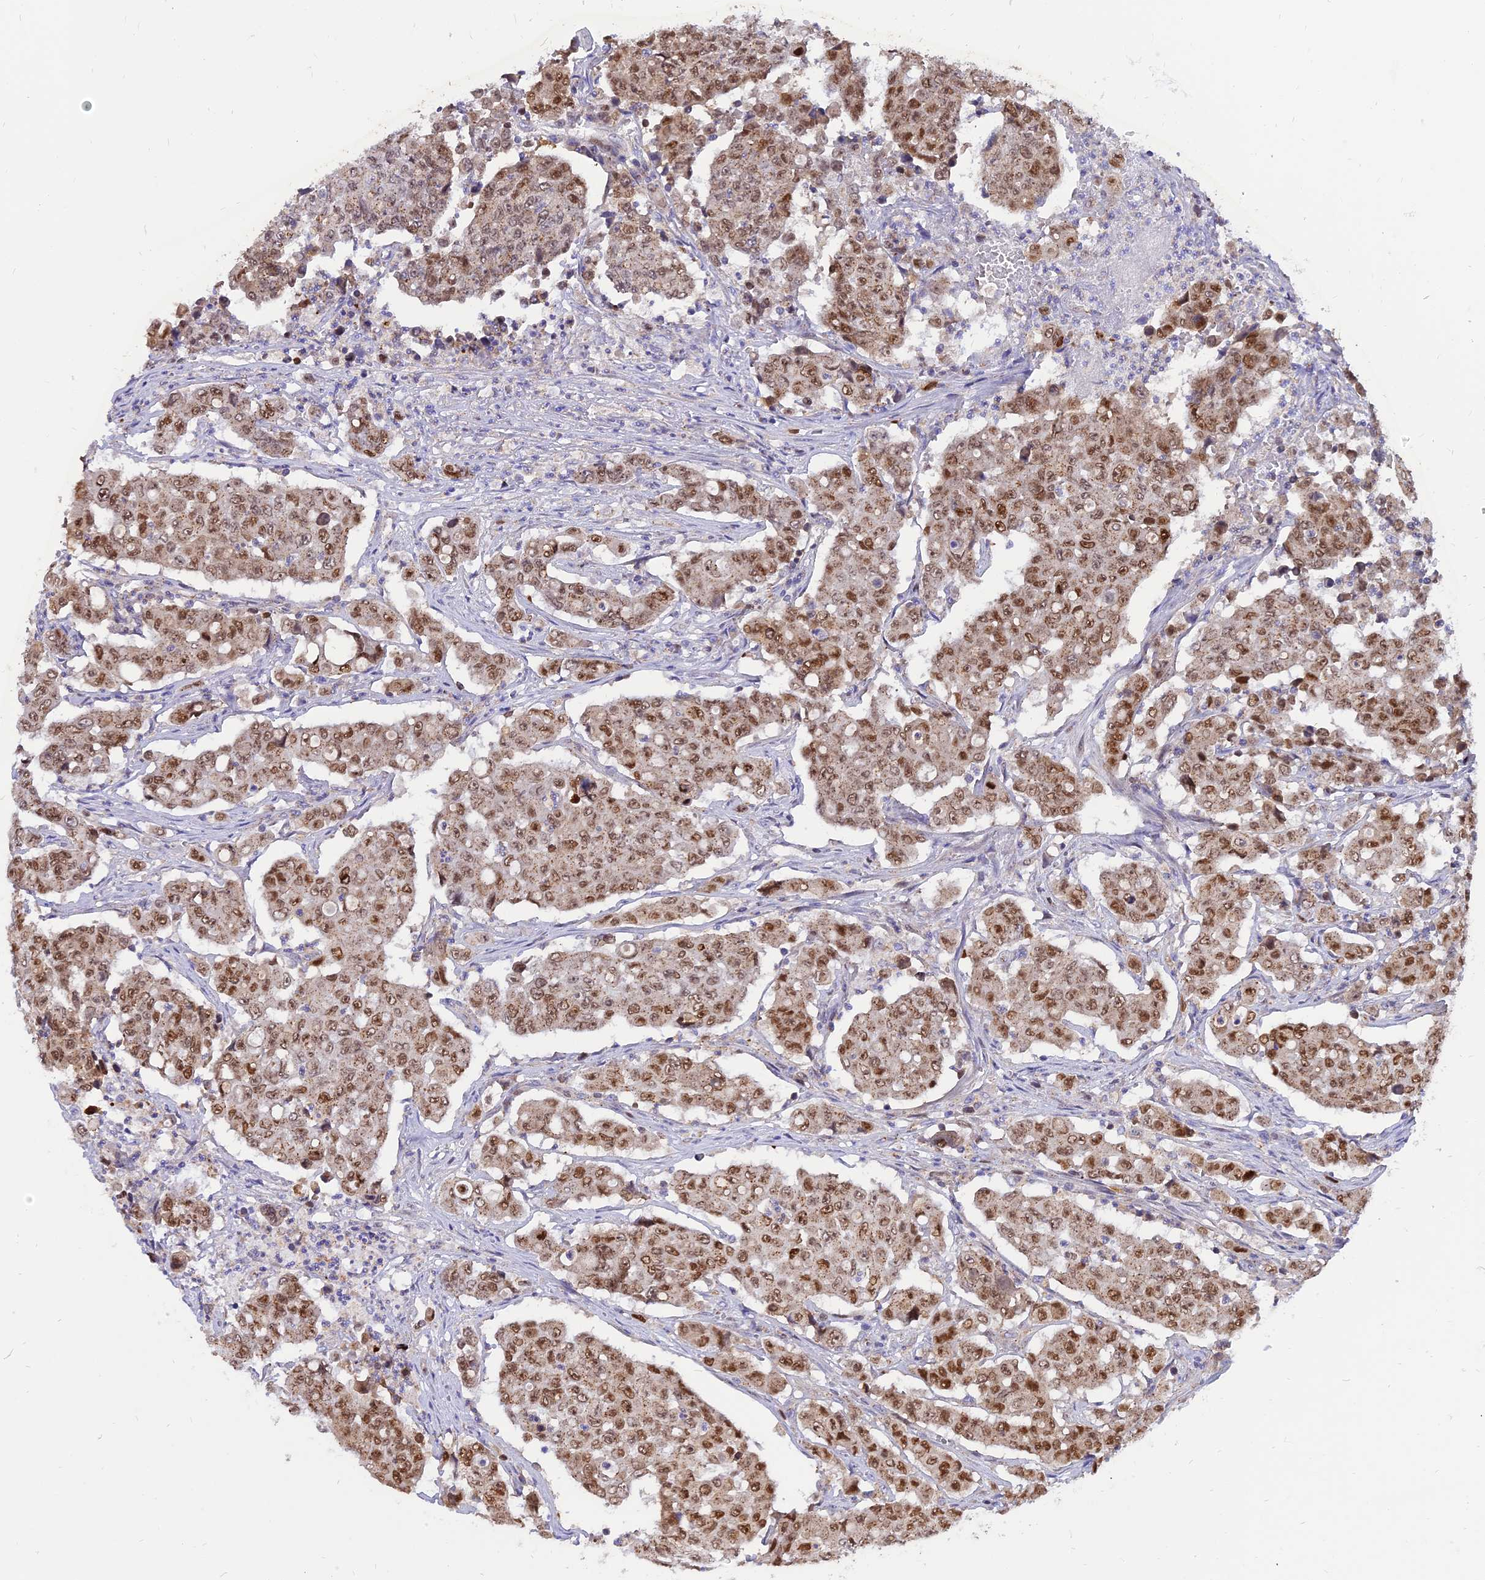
{"staining": {"intensity": "strong", "quantity": ">75%", "location": "nuclear"}, "tissue": "colorectal cancer", "cell_type": "Tumor cells", "image_type": "cancer", "snomed": [{"axis": "morphology", "description": "Adenocarcinoma, NOS"}, {"axis": "topography", "description": "Colon"}], "caption": "Adenocarcinoma (colorectal) stained with a protein marker exhibits strong staining in tumor cells.", "gene": "CENPV", "patient": {"sex": "male", "age": 51}}